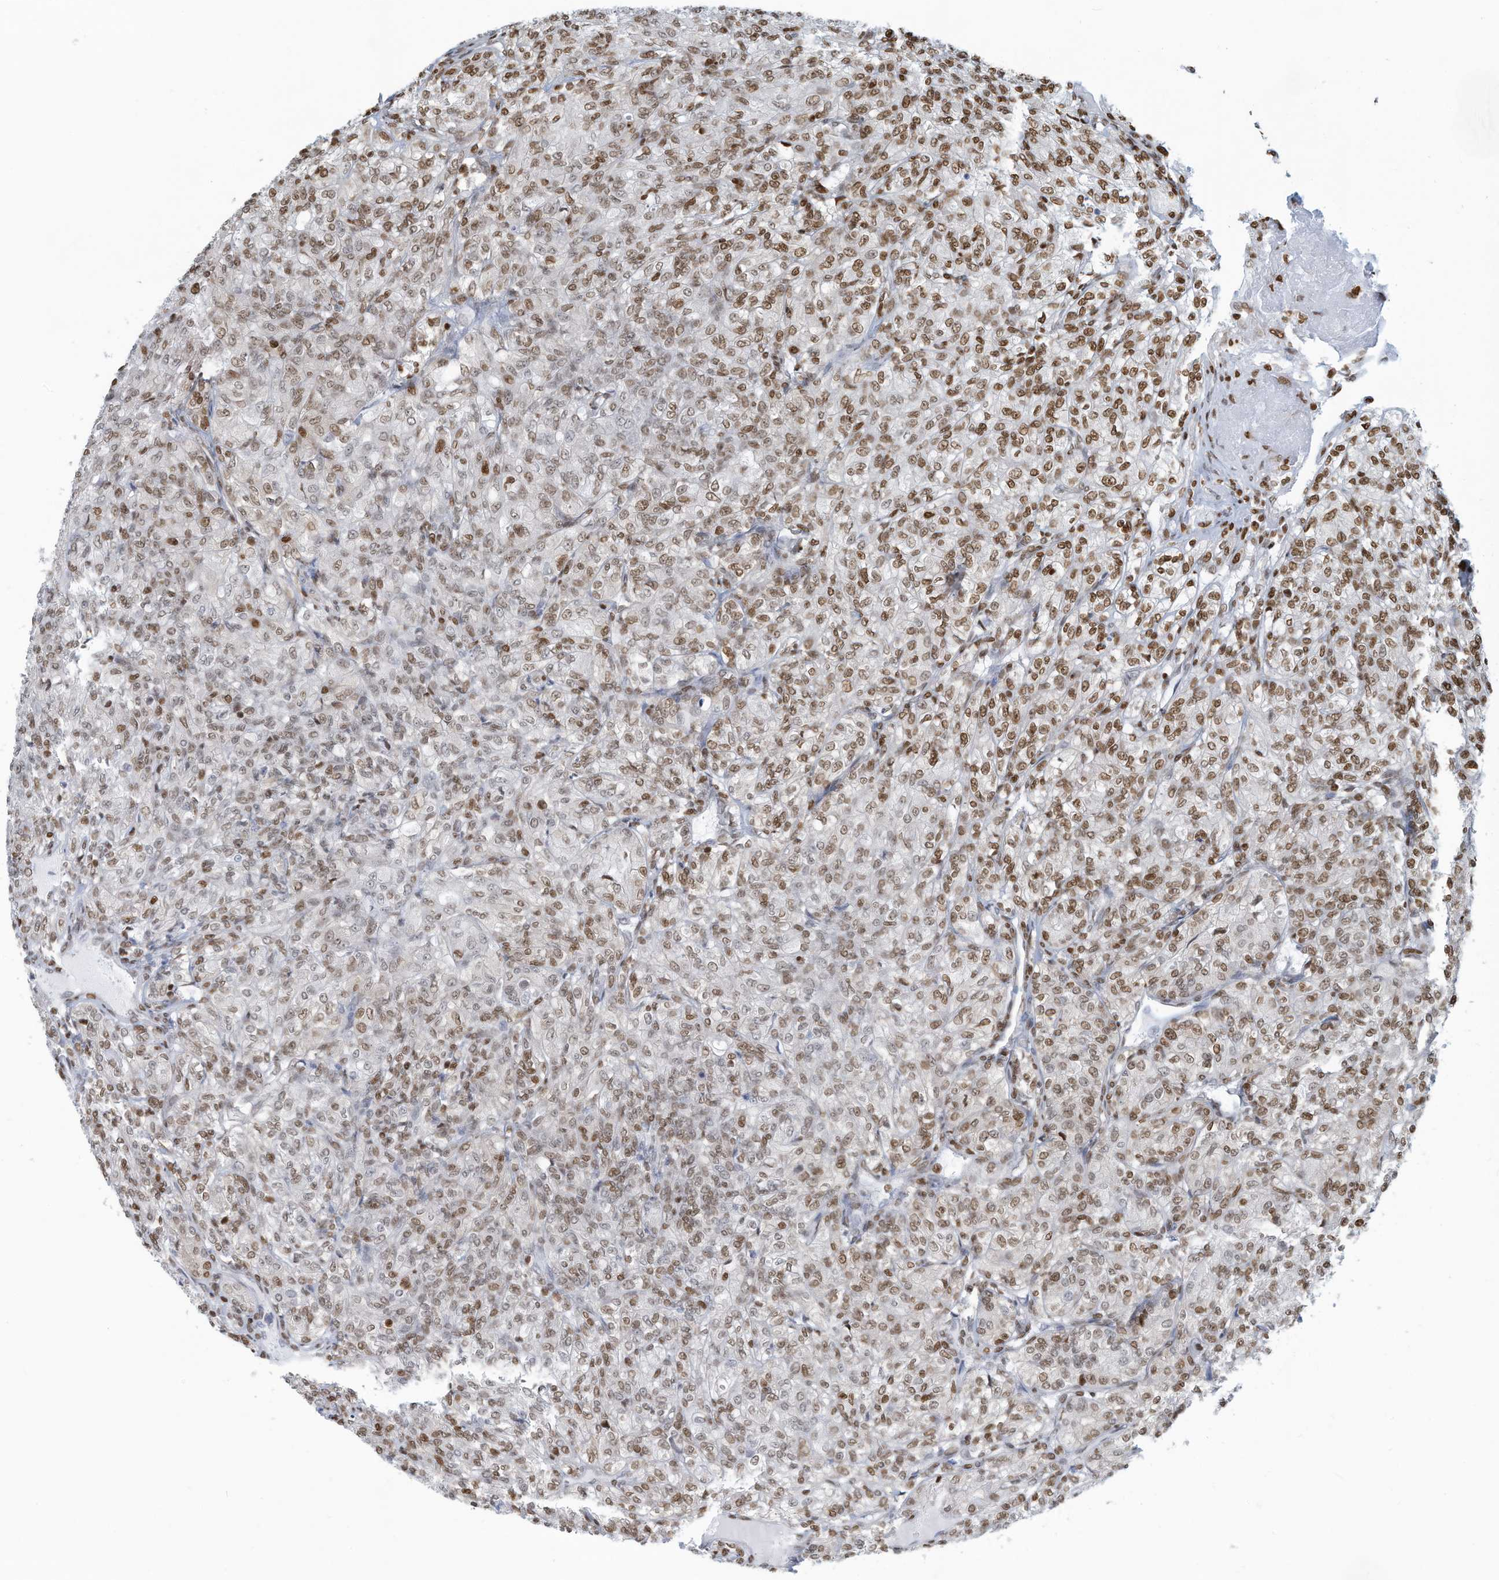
{"staining": {"intensity": "moderate", "quantity": ">75%", "location": "nuclear"}, "tissue": "renal cancer", "cell_type": "Tumor cells", "image_type": "cancer", "snomed": [{"axis": "morphology", "description": "Adenocarcinoma, NOS"}, {"axis": "topography", "description": "Kidney"}], "caption": "Human renal cancer (adenocarcinoma) stained with a protein marker exhibits moderate staining in tumor cells.", "gene": "SARNP", "patient": {"sex": "male", "age": 77}}